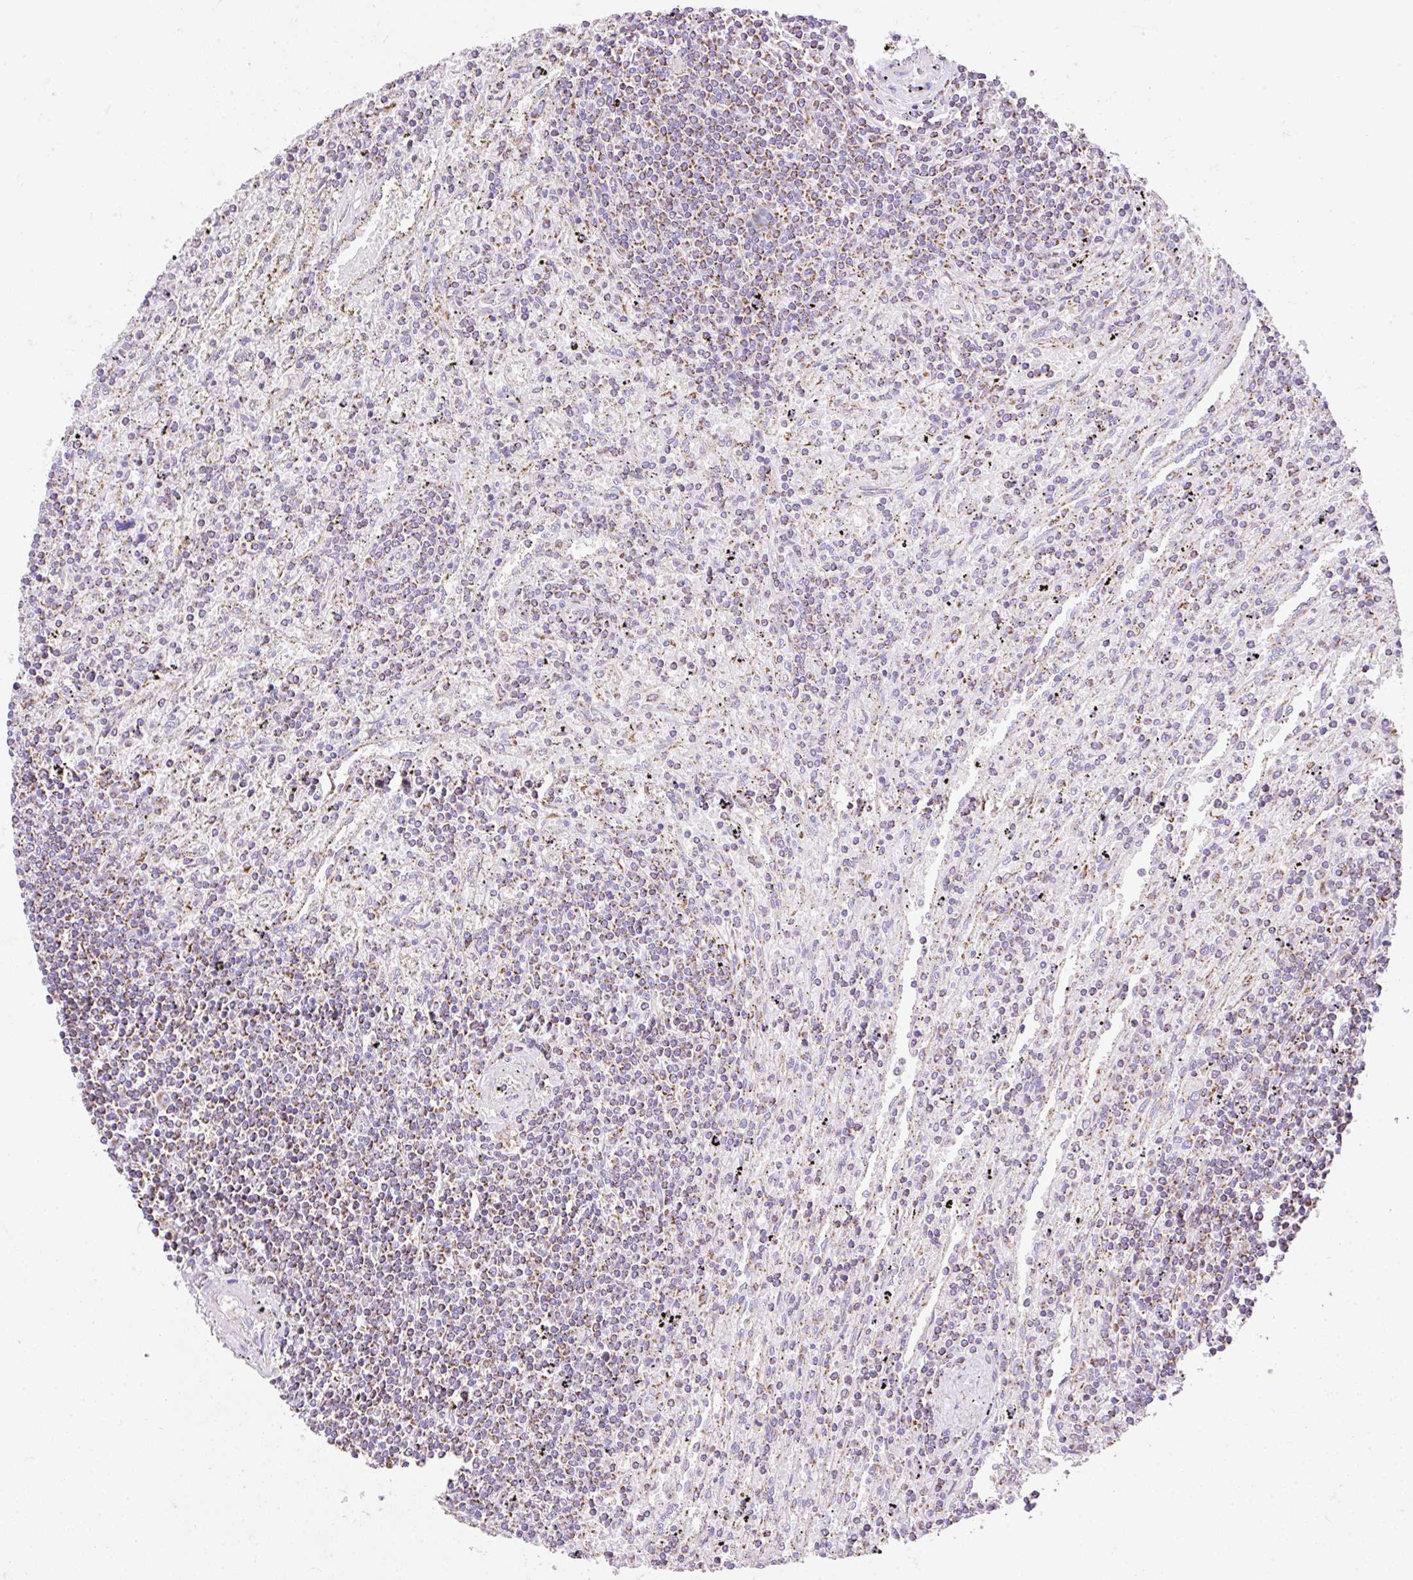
{"staining": {"intensity": "moderate", "quantity": ">75%", "location": "cytoplasmic/membranous"}, "tissue": "lymphoma", "cell_type": "Tumor cells", "image_type": "cancer", "snomed": [{"axis": "morphology", "description": "Malignant lymphoma, non-Hodgkin's type, Low grade"}, {"axis": "topography", "description": "Spleen"}], "caption": "Protein staining of malignant lymphoma, non-Hodgkin's type (low-grade) tissue exhibits moderate cytoplasmic/membranous expression in approximately >75% of tumor cells. (DAB IHC with brightfield microscopy, high magnification).", "gene": "DAAM2", "patient": {"sex": "male", "age": 76}}